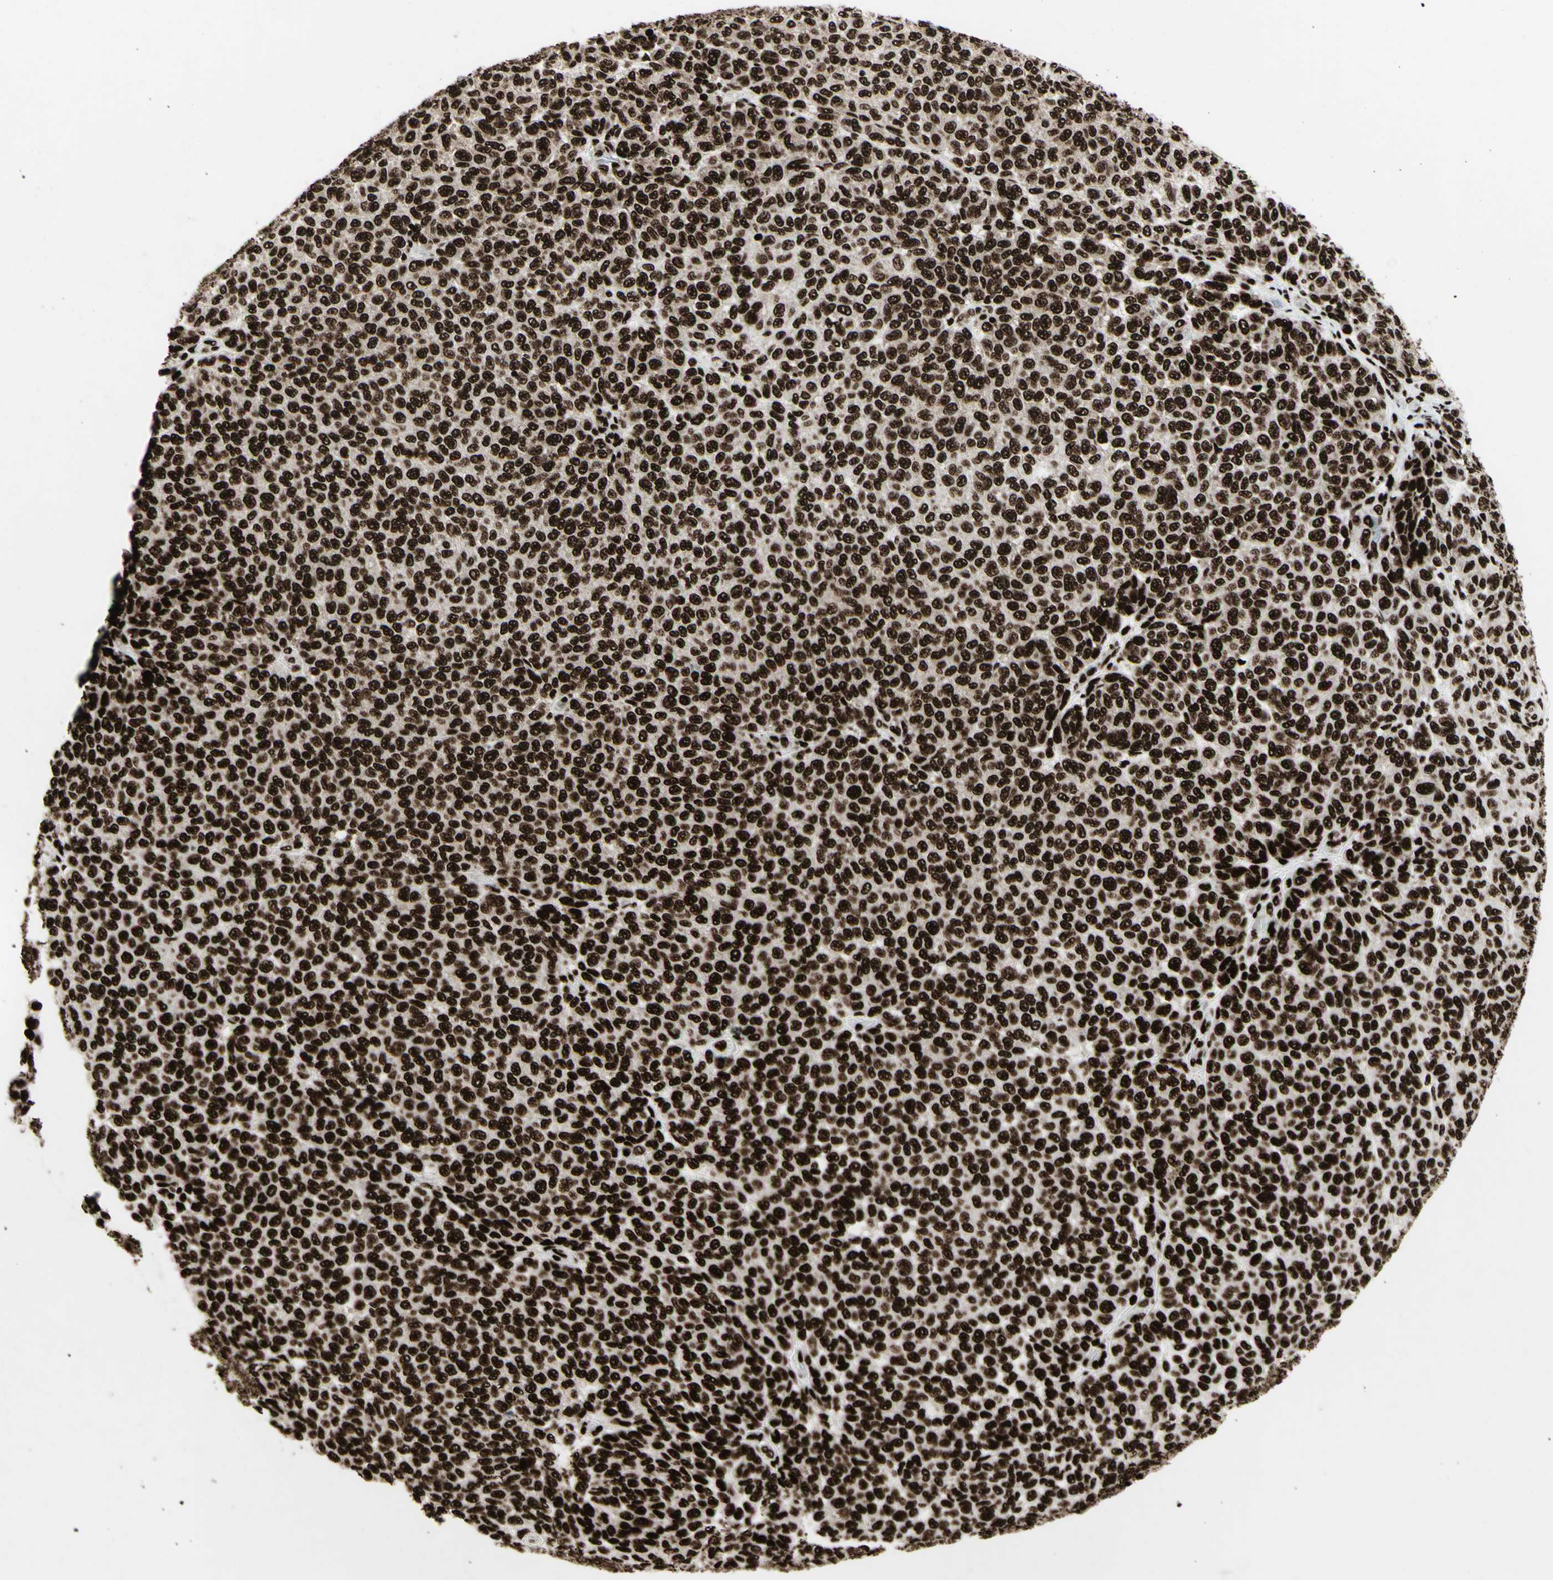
{"staining": {"intensity": "strong", "quantity": ">75%", "location": "nuclear"}, "tissue": "melanoma", "cell_type": "Tumor cells", "image_type": "cancer", "snomed": [{"axis": "morphology", "description": "Malignant melanoma, NOS"}, {"axis": "topography", "description": "Skin"}], "caption": "Protein analysis of malignant melanoma tissue exhibits strong nuclear expression in about >75% of tumor cells.", "gene": "U2AF2", "patient": {"sex": "male", "age": 59}}